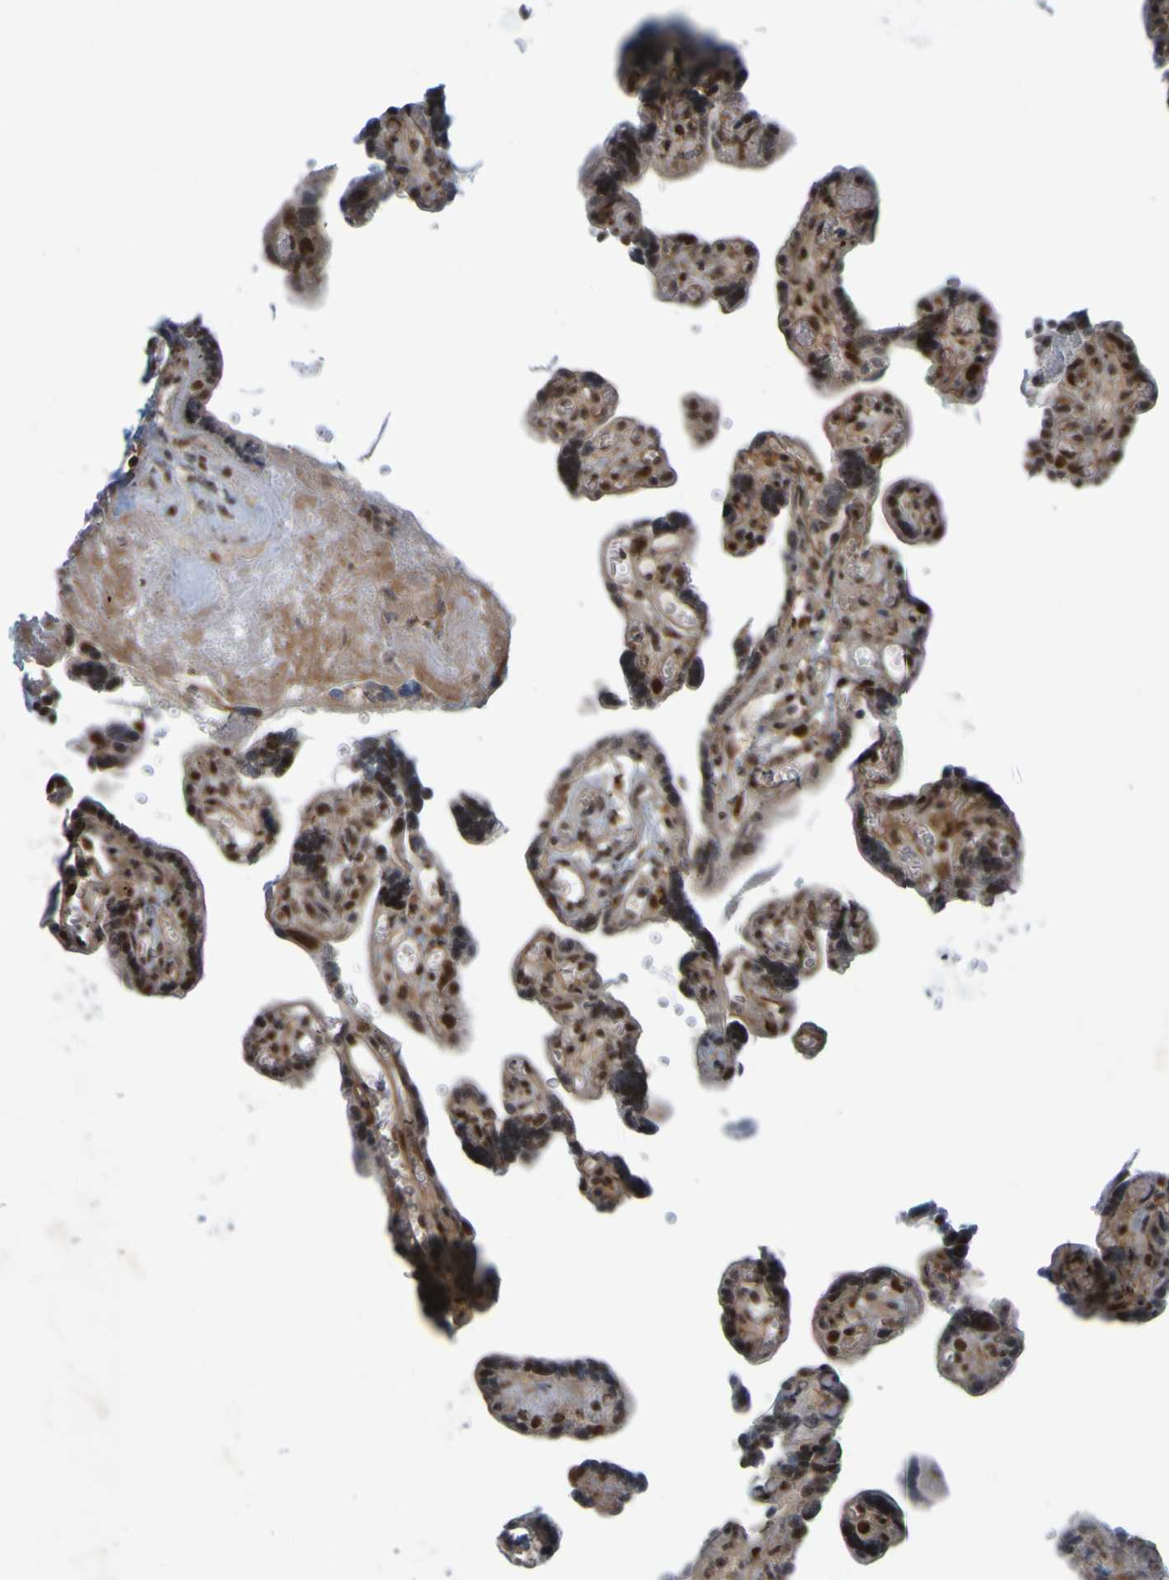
{"staining": {"intensity": "strong", "quantity": ">75%", "location": "cytoplasmic/membranous,nuclear"}, "tissue": "placenta", "cell_type": "Decidual cells", "image_type": "normal", "snomed": [{"axis": "morphology", "description": "Normal tissue, NOS"}, {"axis": "topography", "description": "Placenta"}], "caption": "Decidual cells show high levels of strong cytoplasmic/membranous,nuclear expression in approximately >75% of cells in unremarkable placenta. (DAB (3,3'-diaminobenzidine) IHC, brown staining for protein, blue staining for nuclei).", "gene": "MCPH1", "patient": {"sex": "female", "age": 30}}